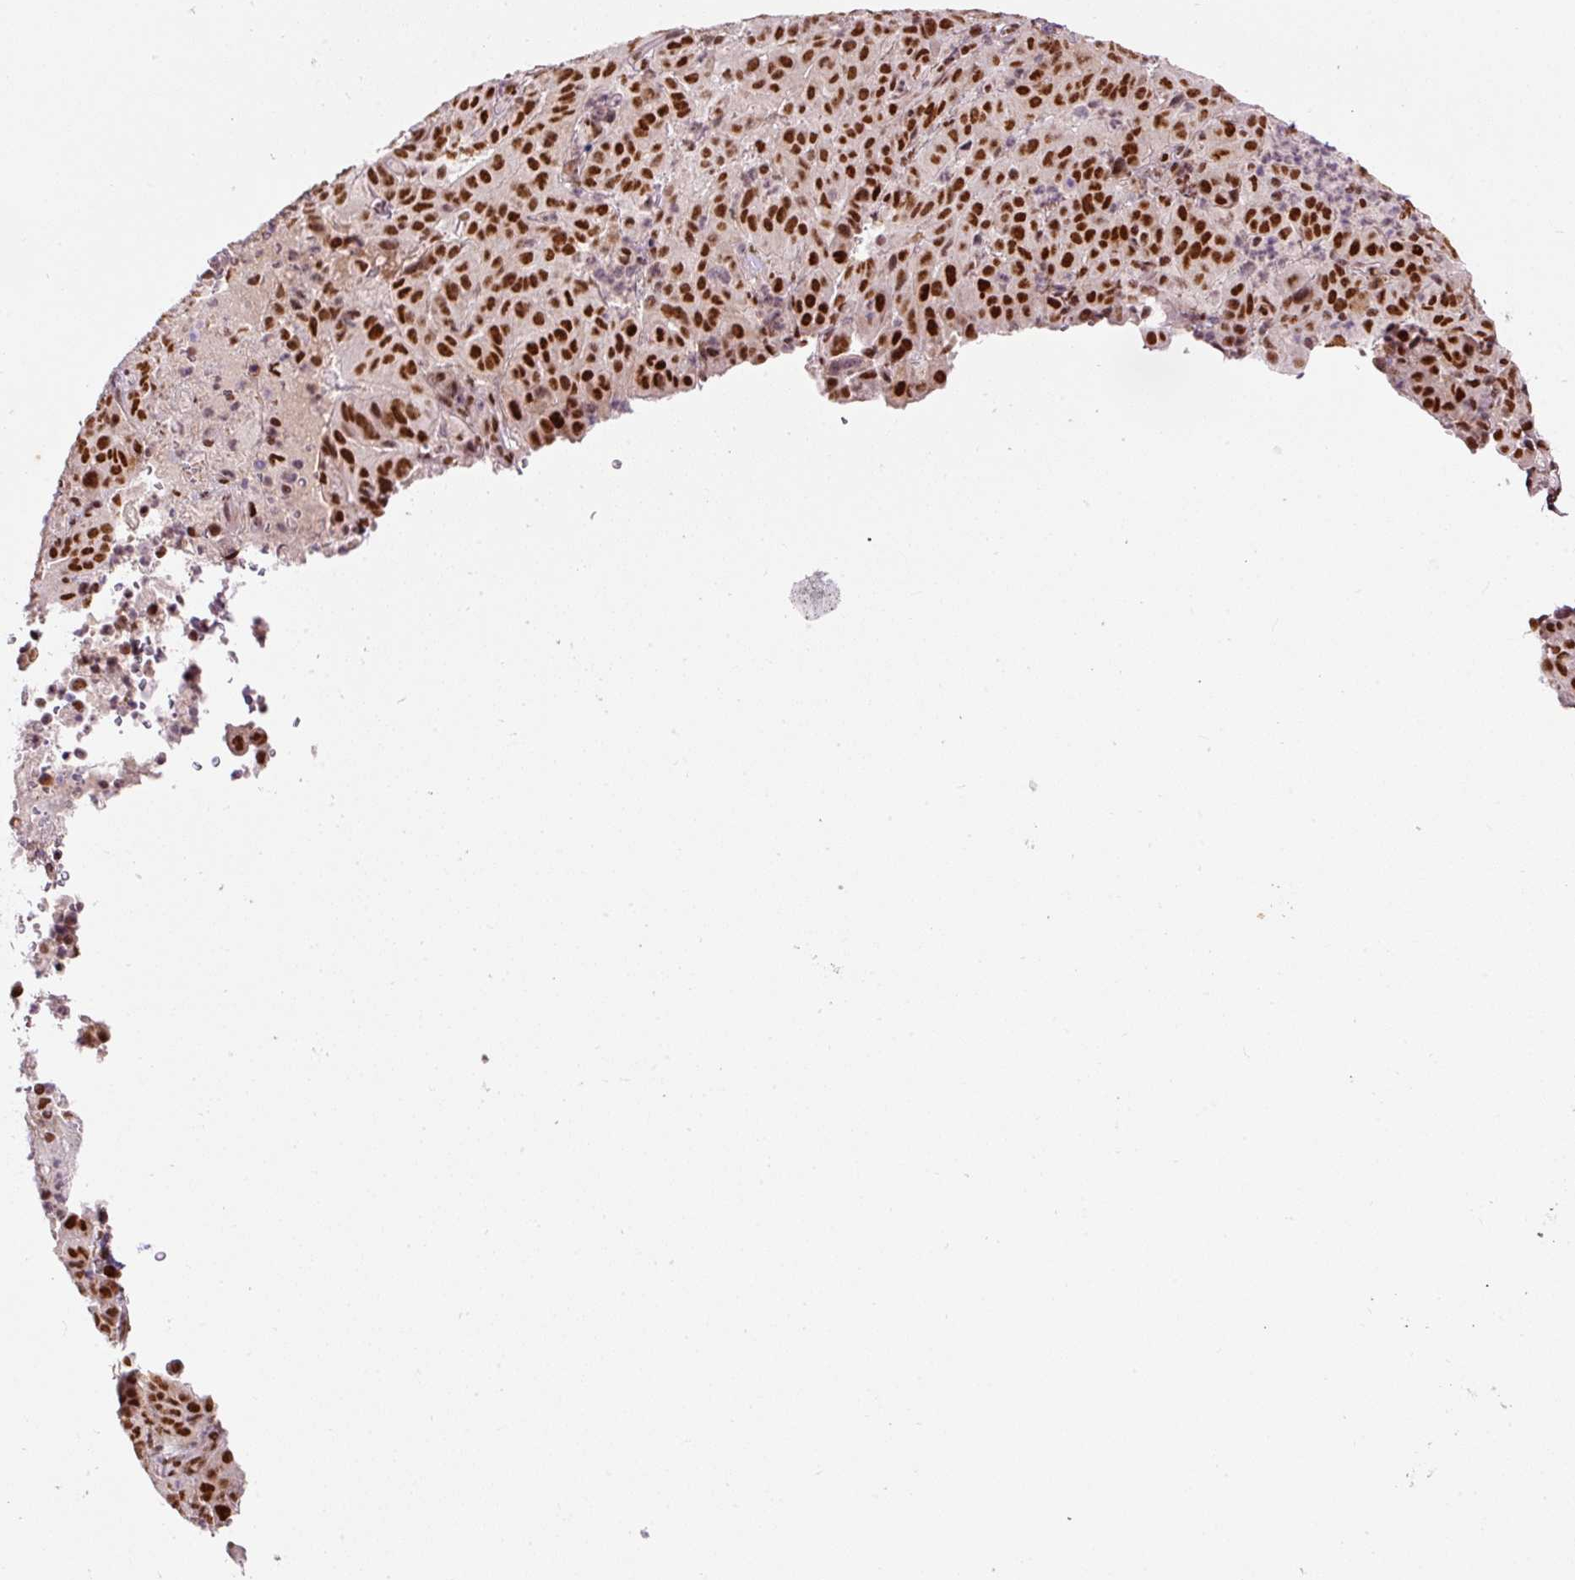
{"staining": {"intensity": "strong", "quantity": ">75%", "location": "nuclear"}, "tissue": "pancreatic cancer", "cell_type": "Tumor cells", "image_type": "cancer", "snomed": [{"axis": "morphology", "description": "Adenocarcinoma, NOS"}, {"axis": "topography", "description": "Pancreas"}], "caption": "Strong nuclear protein positivity is present in about >75% of tumor cells in pancreatic adenocarcinoma. The staining is performed using DAB (3,3'-diaminobenzidine) brown chromogen to label protein expression. The nuclei are counter-stained blue using hematoxylin.", "gene": "HNRNPC", "patient": {"sex": "male", "age": 63}}